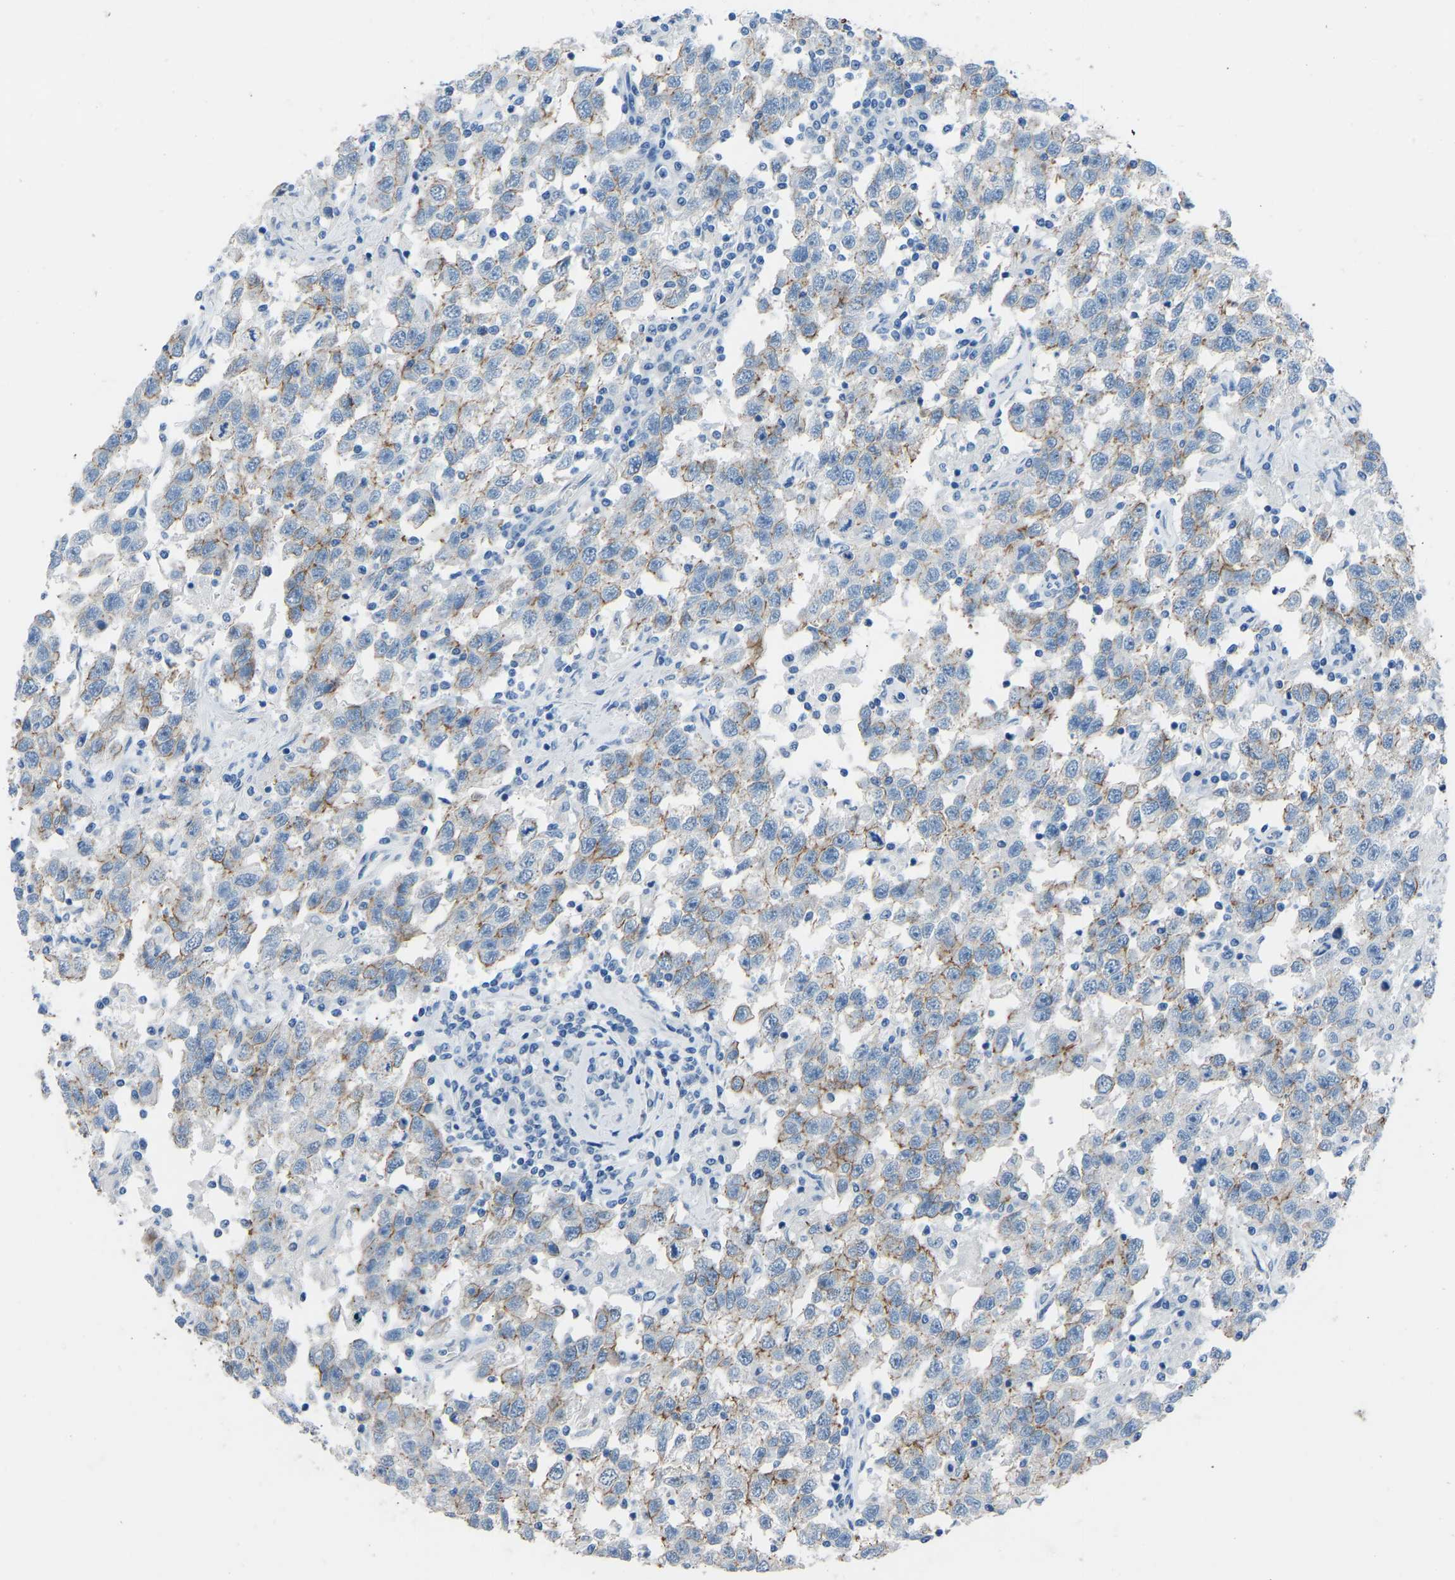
{"staining": {"intensity": "moderate", "quantity": "25%-75%", "location": "cytoplasmic/membranous"}, "tissue": "testis cancer", "cell_type": "Tumor cells", "image_type": "cancer", "snomed": [{"axis": "morphology", "description": "Seminoma, NOS"}, {"axis": "topography", "description": "Testis"}], "caption": "Immunohistochemical staining of human testis seminoma displays medium levels of moderate cytoplasmic/membranous protein positivity in approximately 25%-75% of tumor cells. Immunohistochemistry (ihc) stains the protein in brown and the nuclei are stained blue.", "gene": "MYH10", "patient": {"sex": "male", "age": 41}}